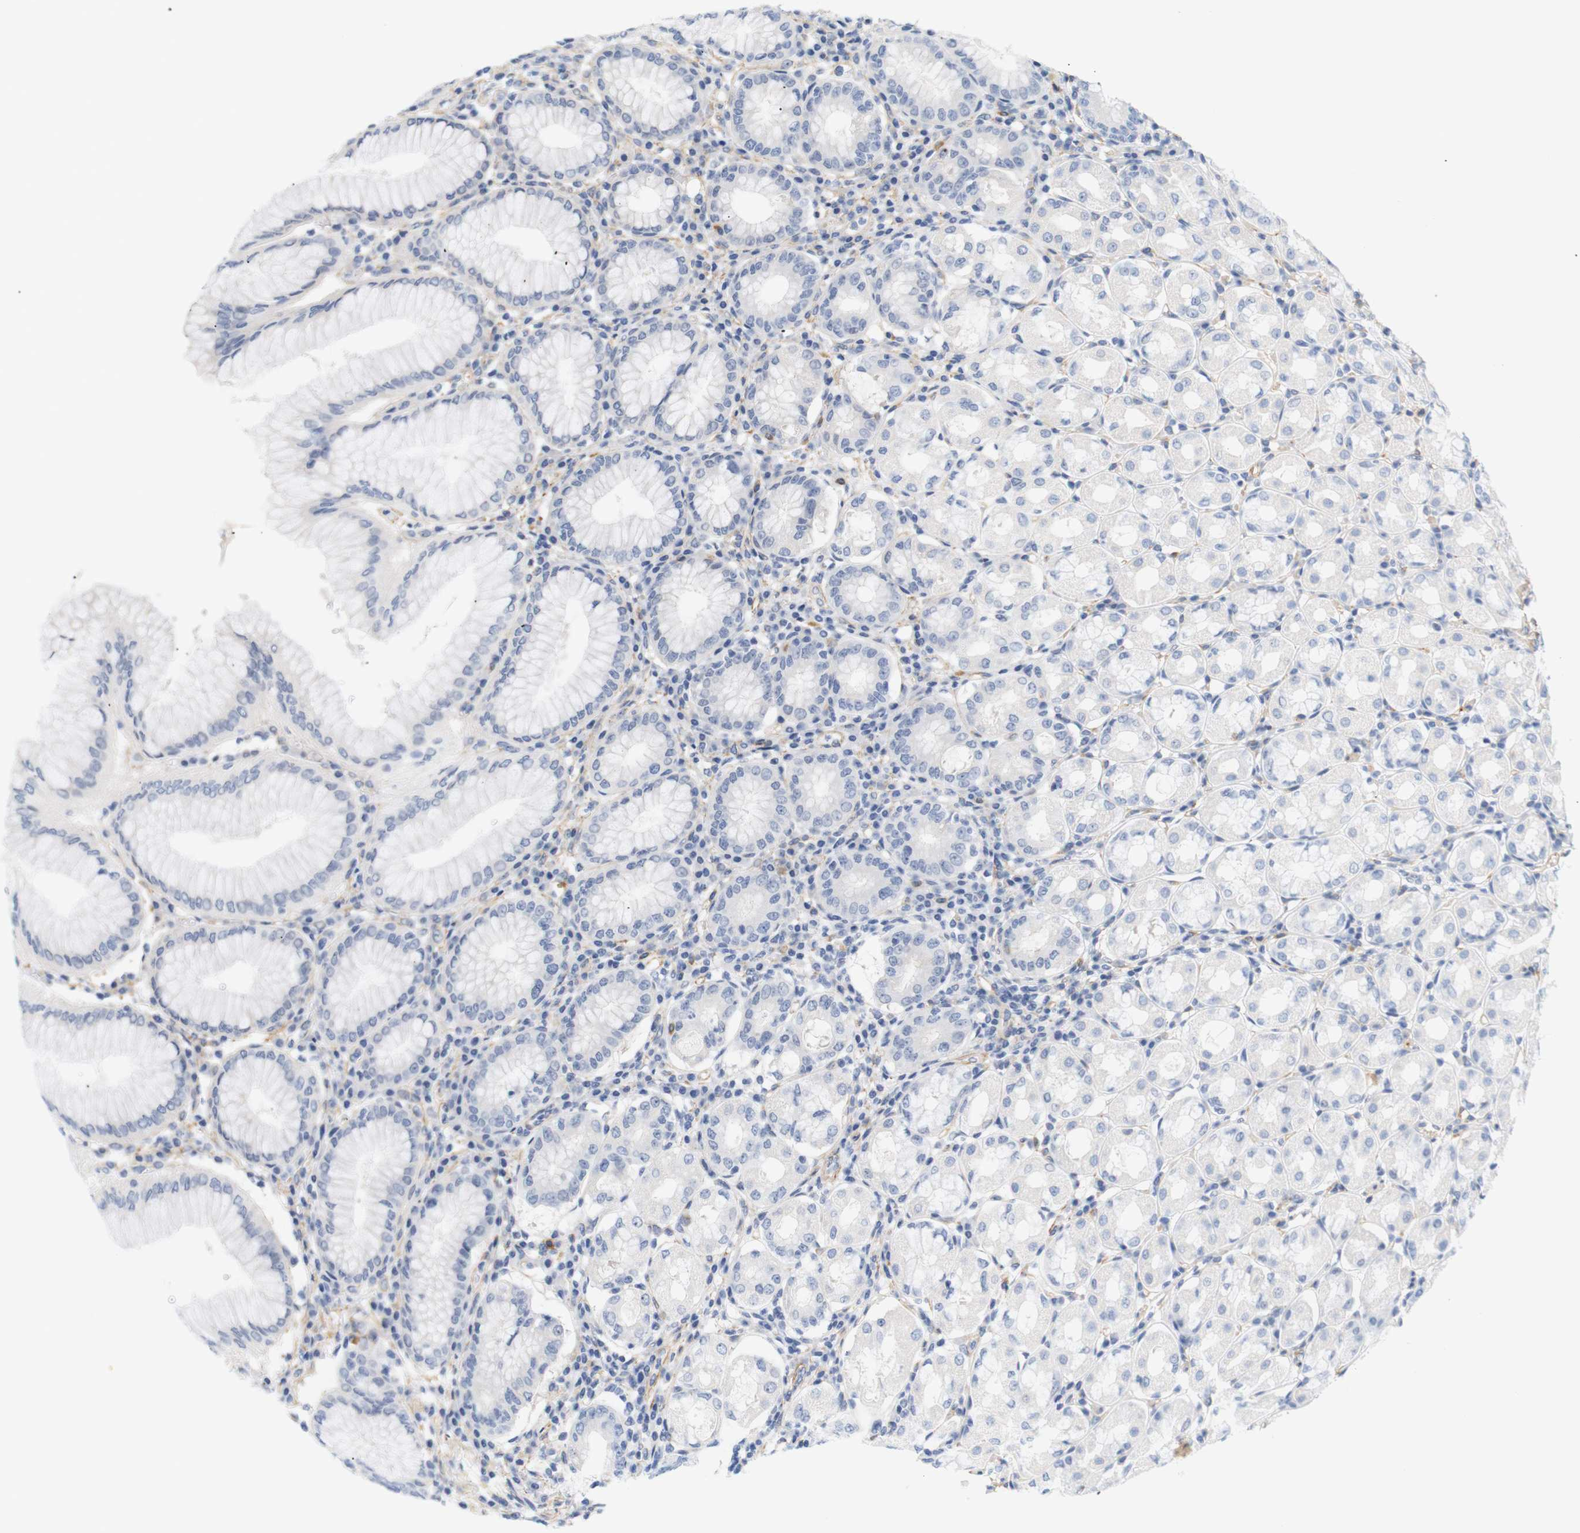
{"staining": {"intensity": "negative", "quantity": "none", "location": "none"}, "tissue": "stomach", "cell_type": "Glandular cells", "image_type": "normal", "snomed": [{"axis": "morphology", "description": "Normal tissue, NOS"}, {"axis": "topography", "description": "Stomach"}, {"axis": "topography", "description": "Stomach, lower"}], "caption": "Glandular cells are negative for protein expression in benign human stomach. (Stains: DAB (3,3'-diaminobenzidine) immunohistochemistry with hematoxylin counter stain, Microscopy: brightfield microscopy at high magnification).", "gene": "STMN3", "patient": {"sex": "female", "age": 56}}